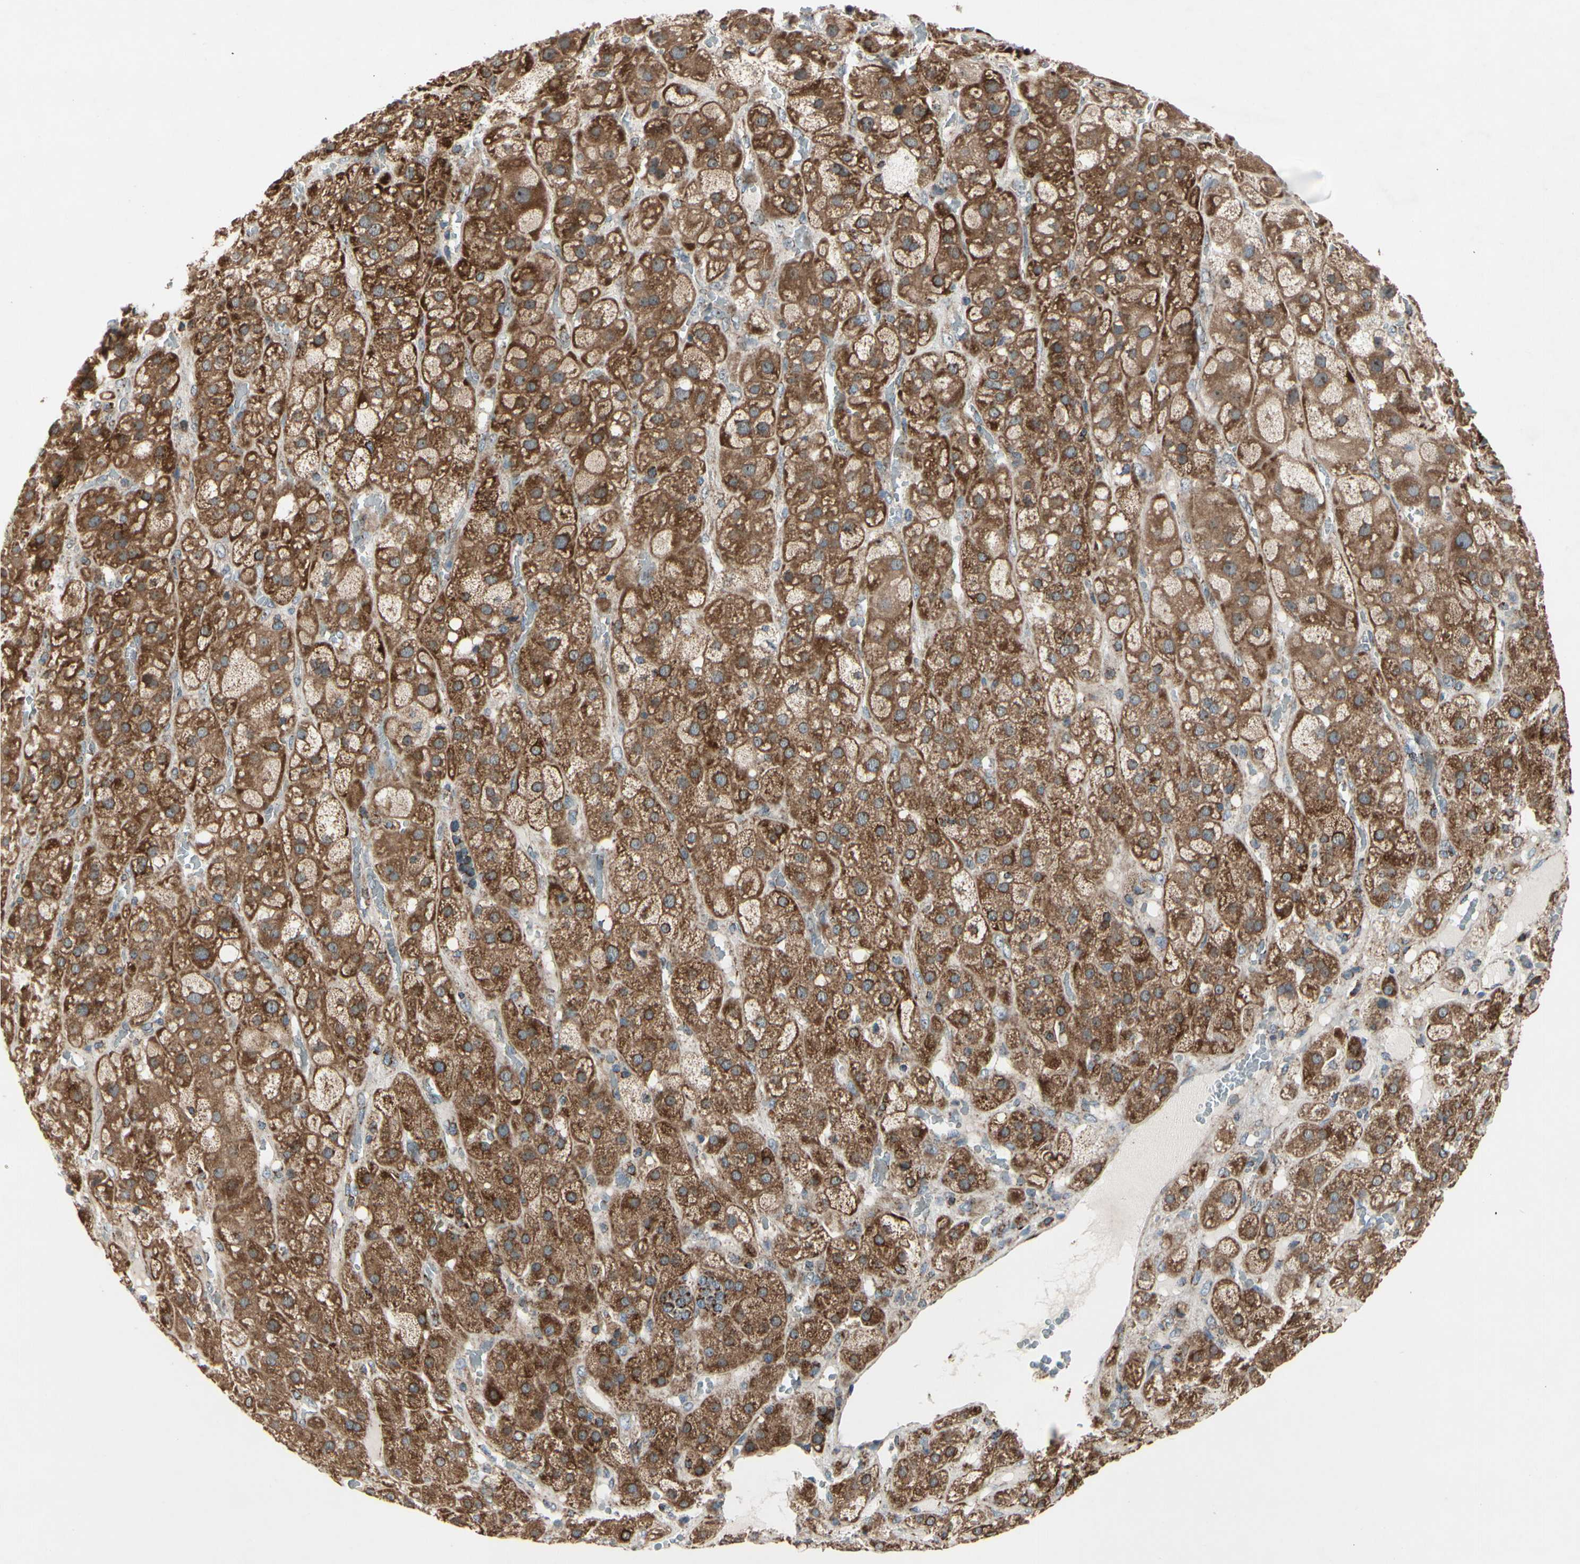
{"staining": {"intensity": "strong", "quantity": ">75%", "location": "cytoplasmic/membranous"}, "tissue": "adrenal gland", "cell_type": "Glandular cells", "image_type": "normal", "snomed": [{"axis": "morphology", "description": "Normal tissue, NOS"}, {"axis": "topography", "description": "Adrenal gland"}], "caption": "Immunohistochemical staining of unremarkable adrenal gland shows high levels of strong cytoplasmic/membranous staining in about >75% of glandular cells. (DAB (3,3'-diaminobenzidine) IHC with brightfield microscopy, high magnification).", "gene": "CPT1A", "patient": {"sex": "female", "age": 47}}